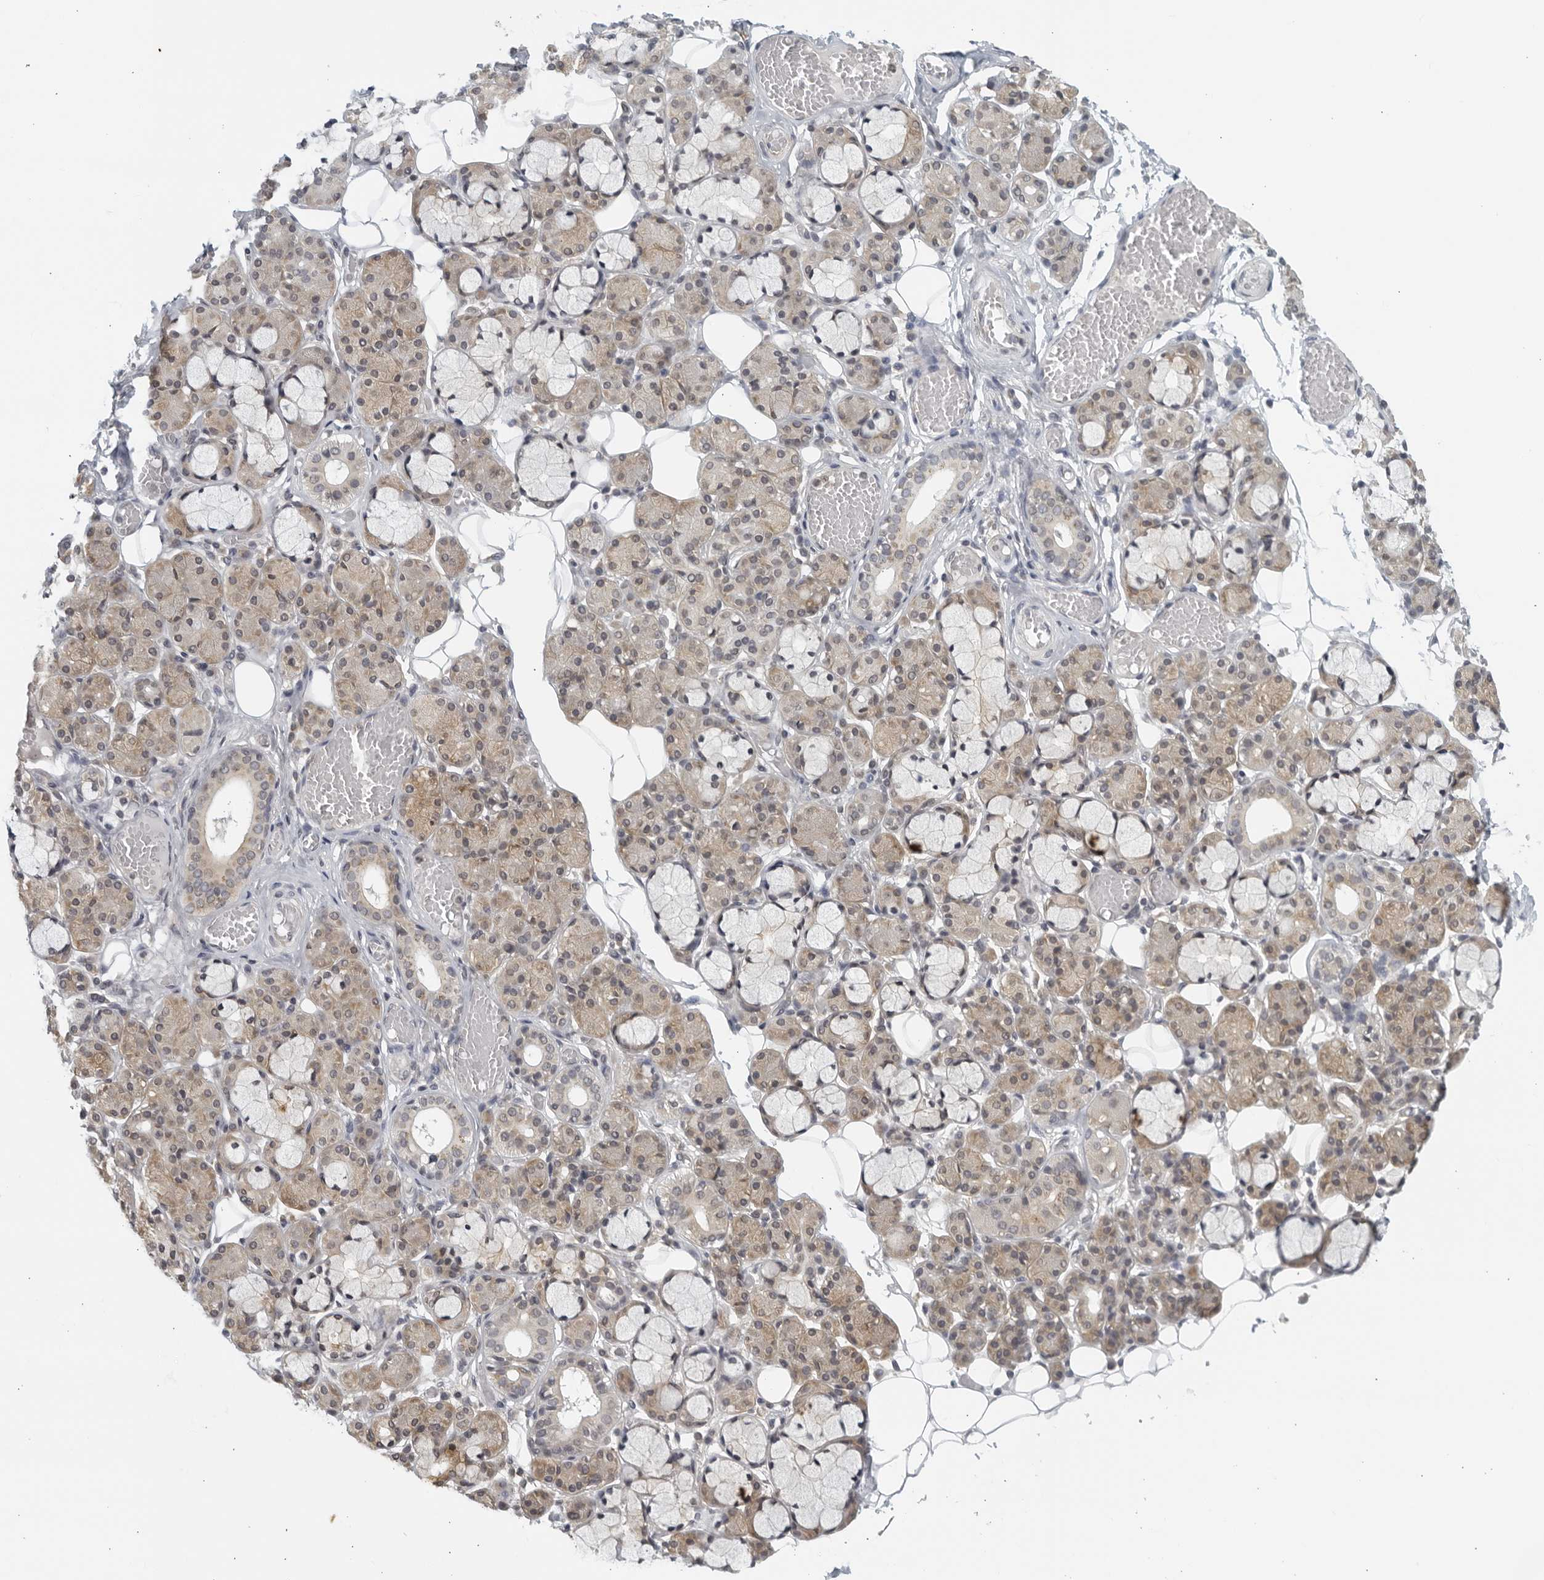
{"staining": {"intensity": "weak", "quantity": "25%-75%", "location": "cytoplasmic/membranous"}, "tissue": "salivary gland", "cell_type": "Glandular cells", "image_type": "normal", "snomed": [{"axis": "morphology", "description": "Normal tissue, NOS"}, {"axis": "topography", "description": "Salivary gland"}], "caption": "Immunohistochemistry (IHC) (DAB) staining of benign salivary gland reveals weak cytoplasmic/membranous protein expression in about 25%-75% of glandular cells. (brown staining indicates protein expression, while blue staining denotes nuclei).", "gene": "RC3H1", "patient": {"sex": "male", "age": 63}}